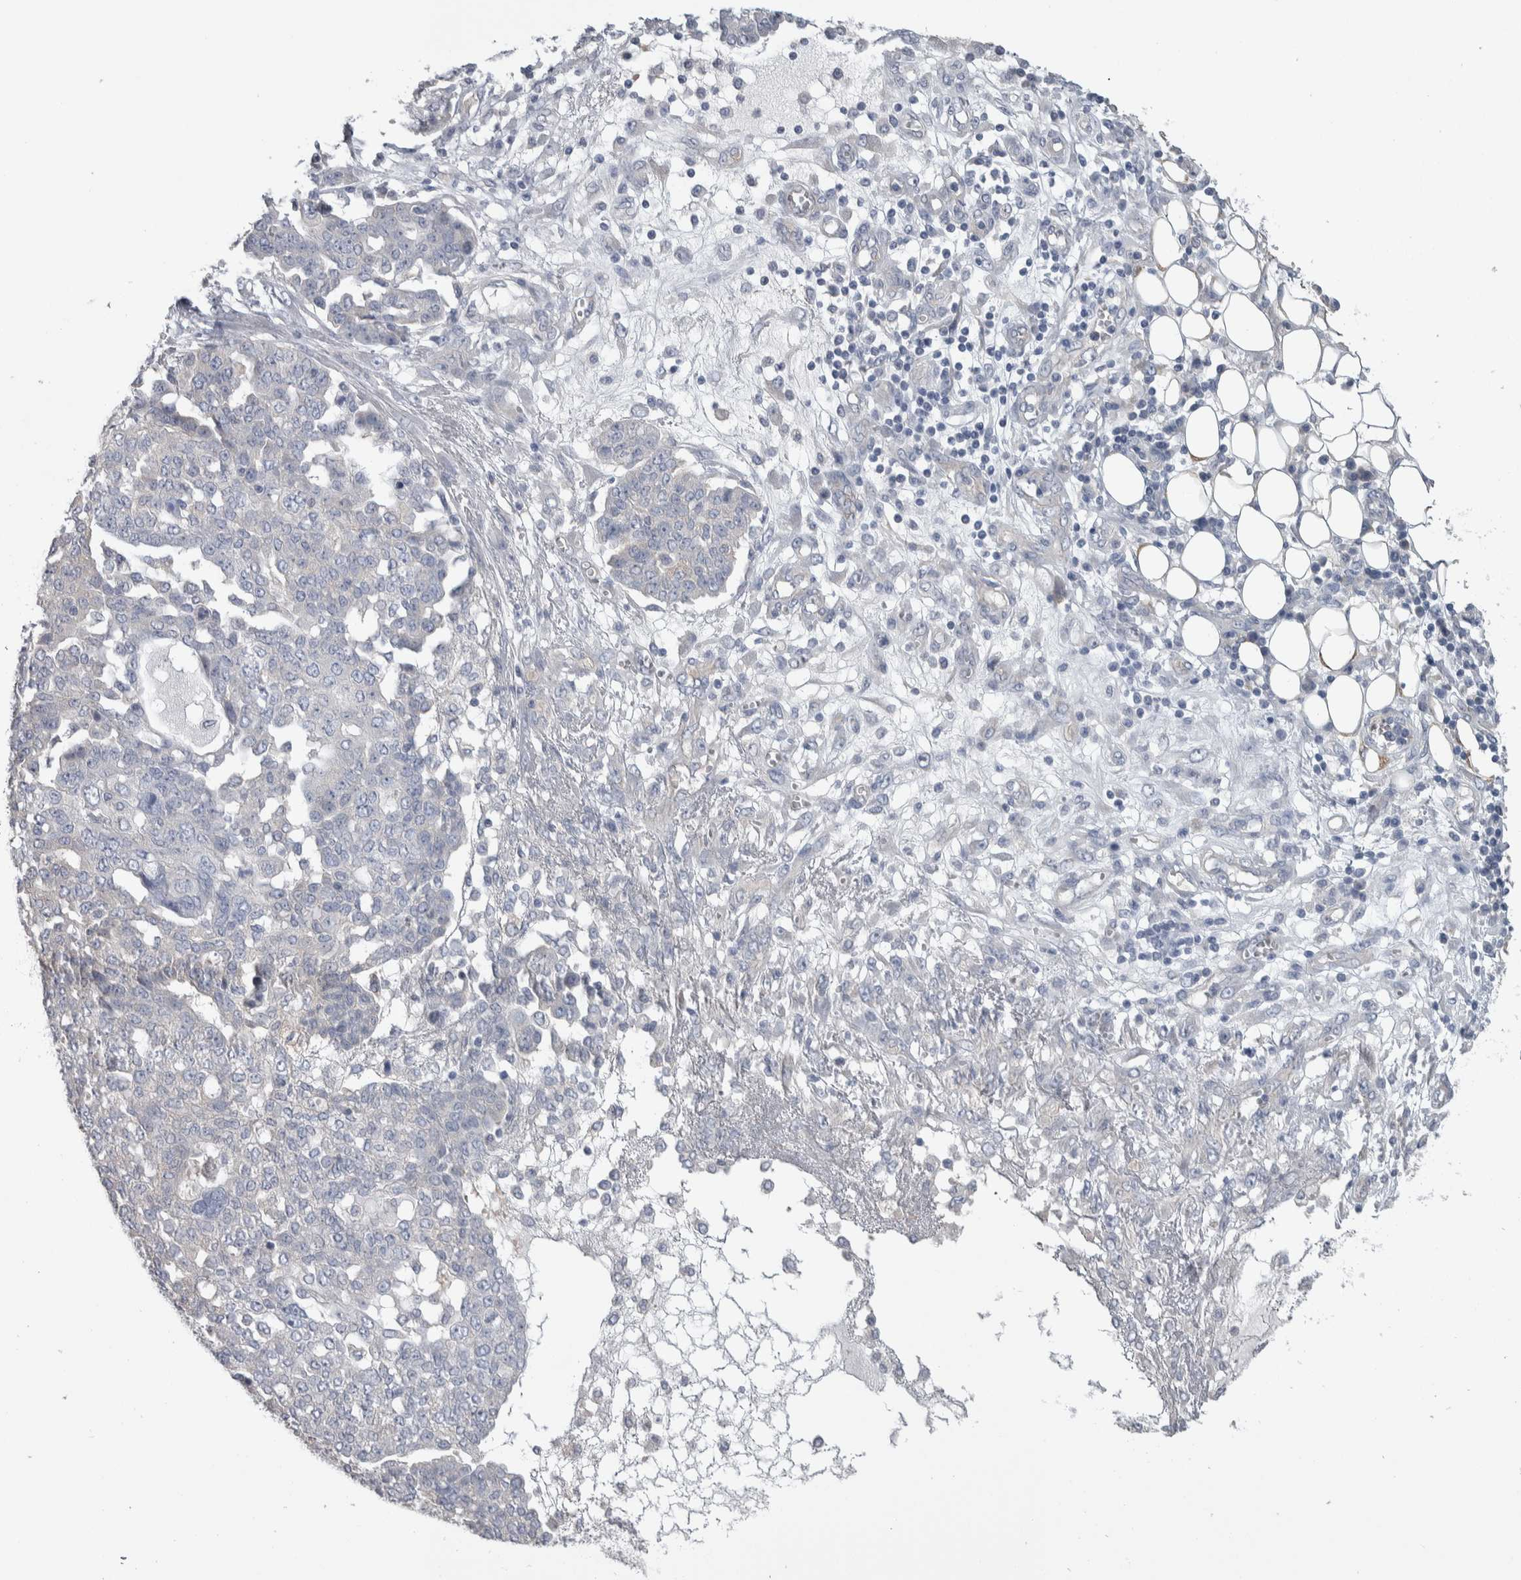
{"staining": {"intensity": "negative", "quantity": "none", "location": "none"}, "tissue": "ovarian cancer", "cell_type": "Tumor cells", "image_type": "cancer", "snomed": [{"axis": "morphology", "description": "Cystadenocarcinoma, serous, NOS"}, {"axis": "topography", "description": "Soft tissue"}, {"axis": "topography", "description": "Ovary"}], "caption": "High power microscopy photomicrograph of an immunohistochemistry (IHC) photomicrograph of ovarian cancer (serous cystadenocarcinoma), revealing no significant positivity in tumor cells.", "gene": "GPHN", "patient": {"sex": "female", "age": 57}}